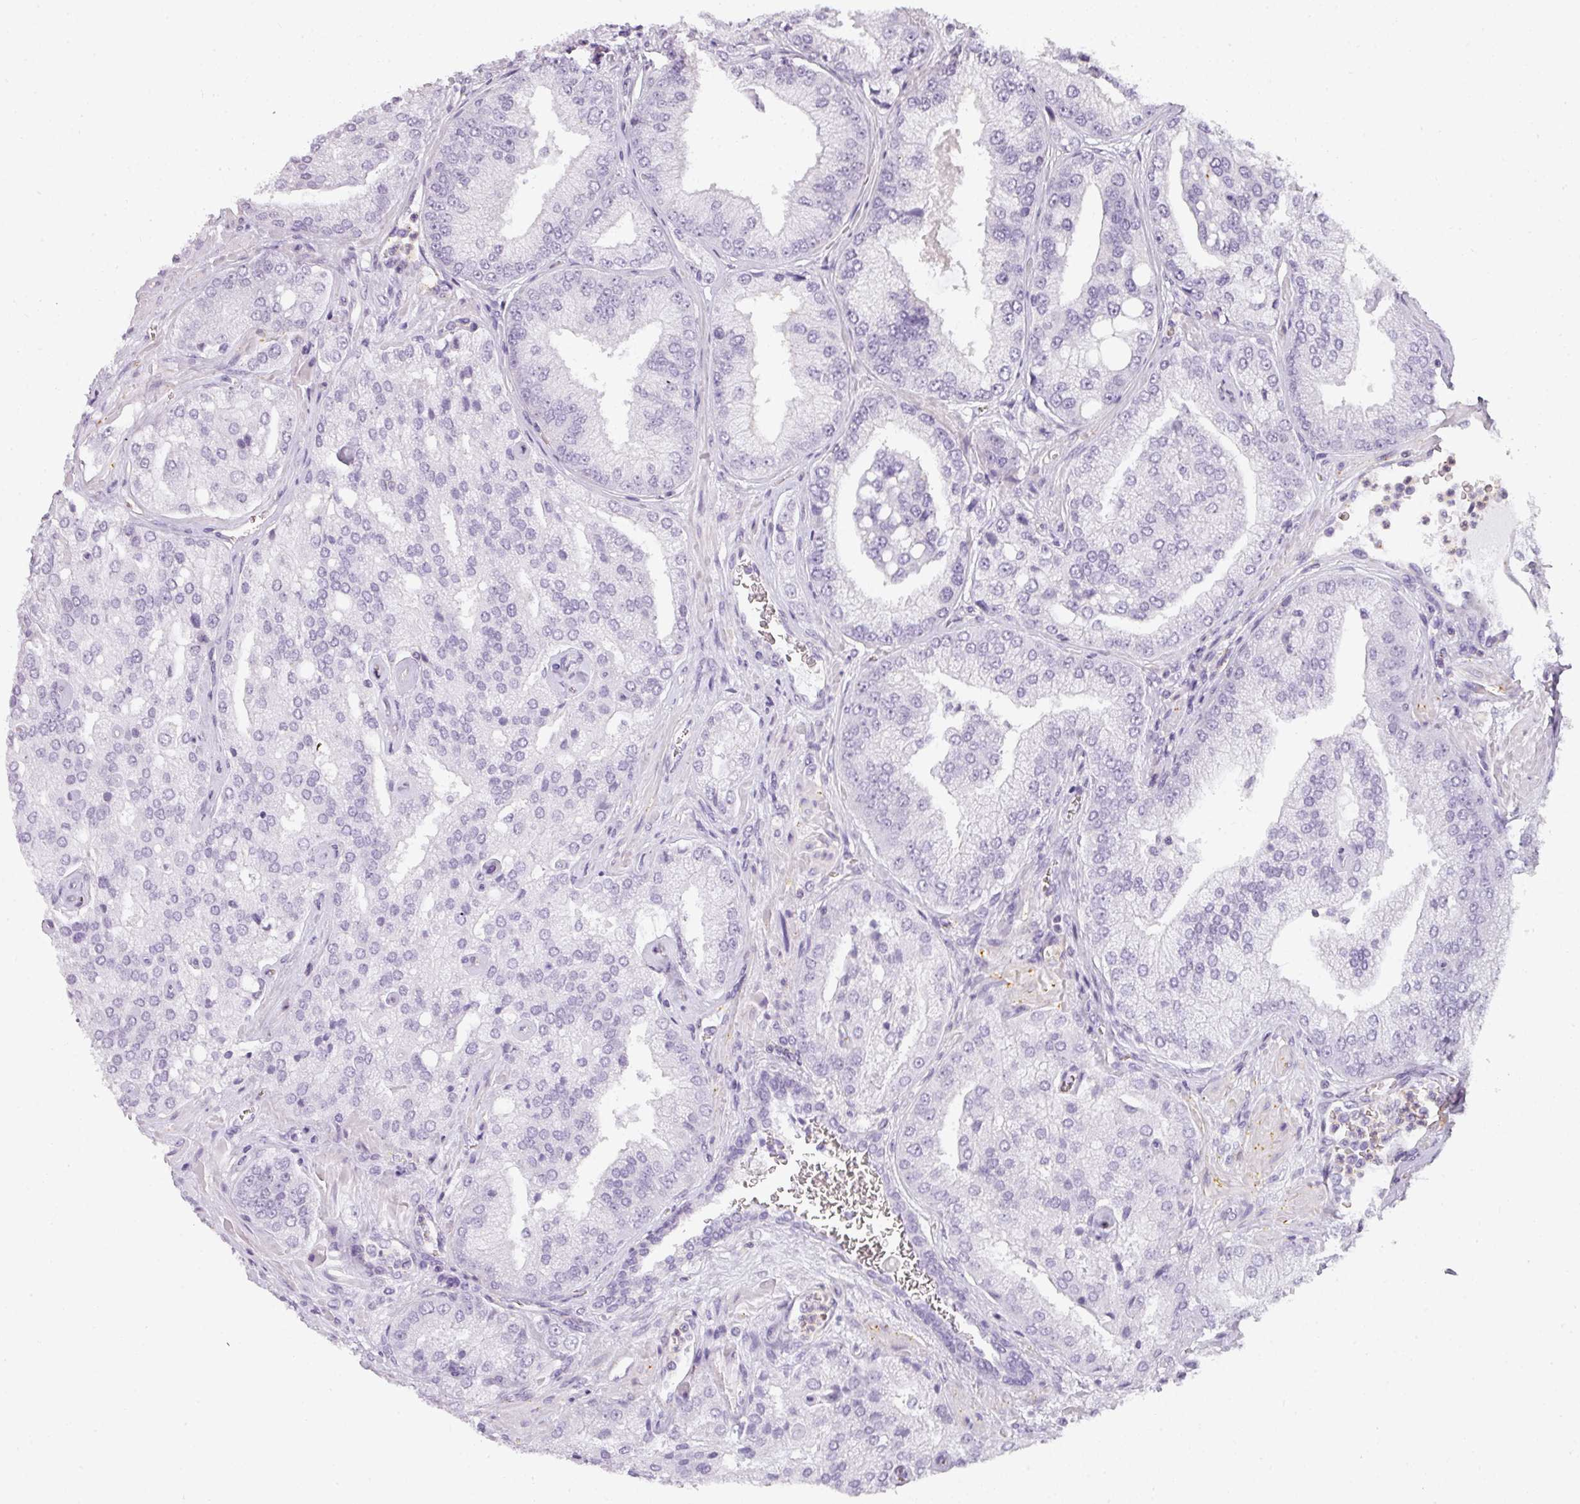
{"staining": {"intensity": "negative", "quantity": "none", "location": "none"}, "tissue": "prostate cancer", "cell_type": "Tumor cells", "image_type": "cancer", "snomed": [{"axis": "morphology", "description": "Adenocarcinoma, High grade"}, {"axis": "topography", "description": "Prostate"}], "caption": "Tumor cells show no significant protein positivity in prostate cancer.", "gene": "TMEM42", "patient": {"sex": "male", "age": 68}}